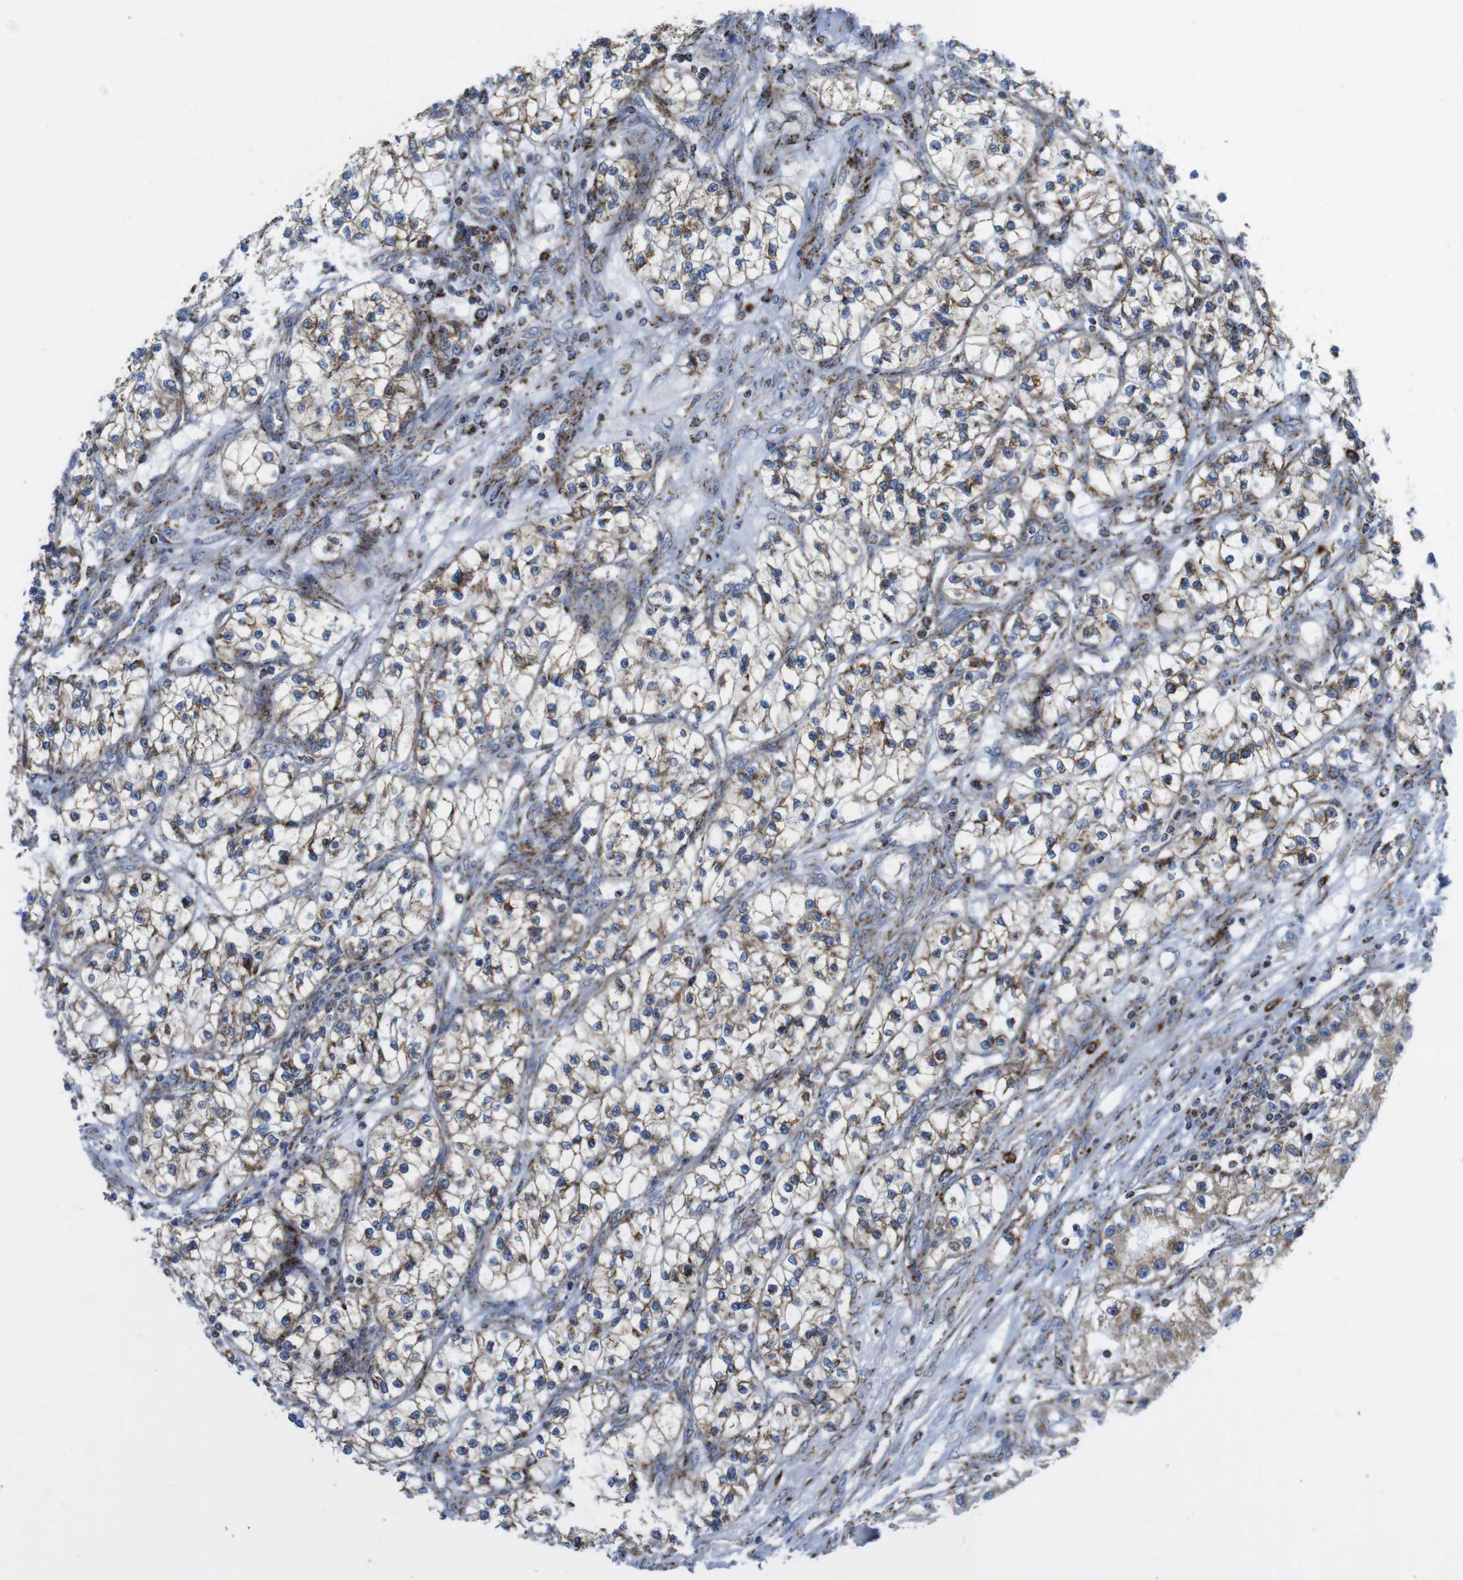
{"staining": {"intensity": "weak", "quantity": "<25%", "location": "cytoplasmic/membranous"}, "tissue": "renal cancer", "cell_type": "Tumor cells", "image_type": "cancer", "snomed": [{"axis": "morphology", "description": "Adenocarcinoma, NOS"}, {"axis": "topography", "description": "Kidney"}], "caption": "Immunohistochemistry of adenocarcinoma (renal) reveals no expression in tumor cells.", "gene": "TMEM192", "patient": {"sex": "female", "age": 57}}